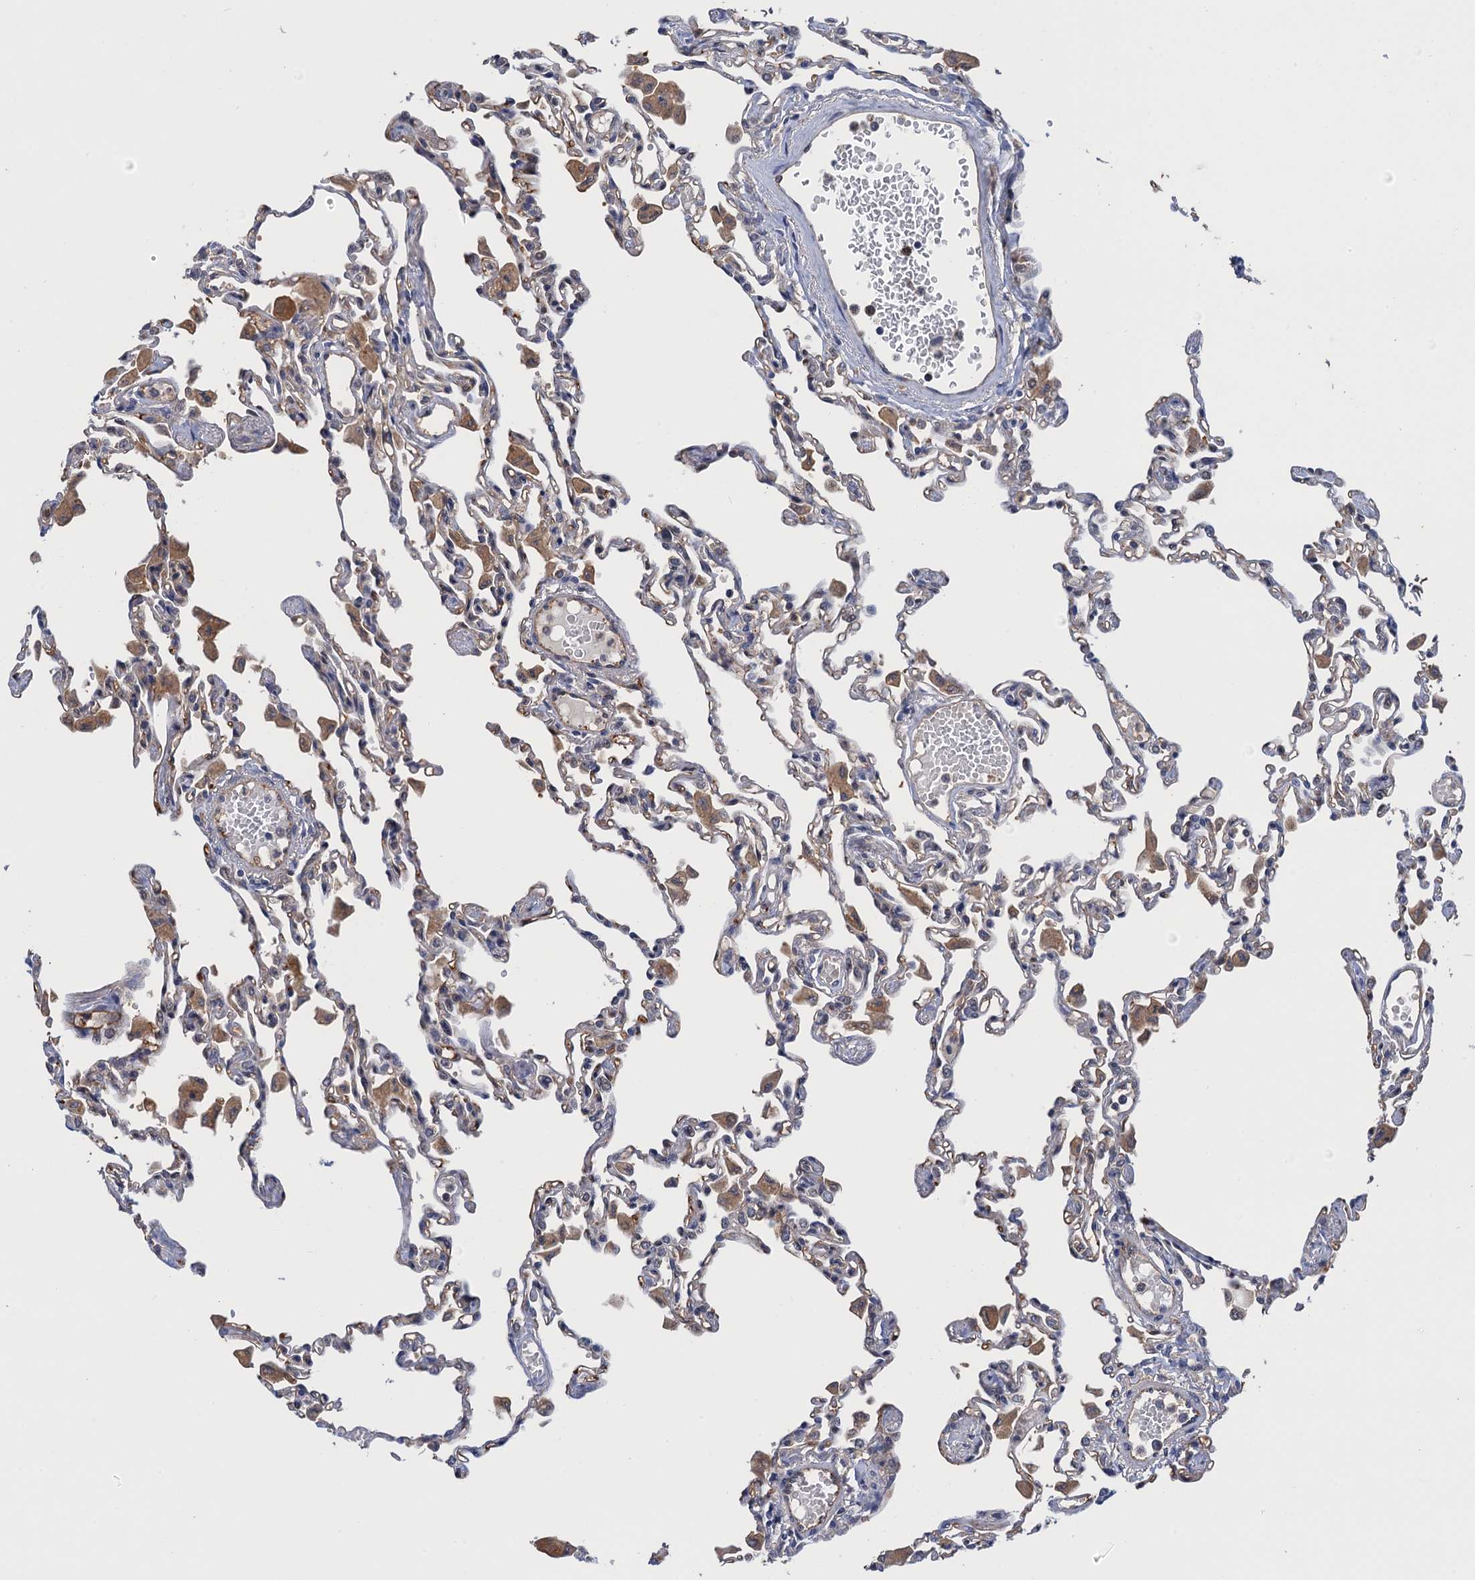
{"staining": {"intensity": "weak", "quantity": "<25%", "location": "cytoplasmic/membranous,nuclear"}, "tissue": "lung", "cell_type": "Alveolar cells", "image_type": "normal", "snomed": [{"axis": "morphology", "description": "Normal tissue, NOS"}, {"axis": "topography", "description": "Bronchus"}, {"axis": "topography", "description": "Lung"}], "caption": "Immunohistochemistry of benign human lung displays no staining in alveolar cells.", "gene": "NEK8", "patient": {"sex": "female", "age": 49}}